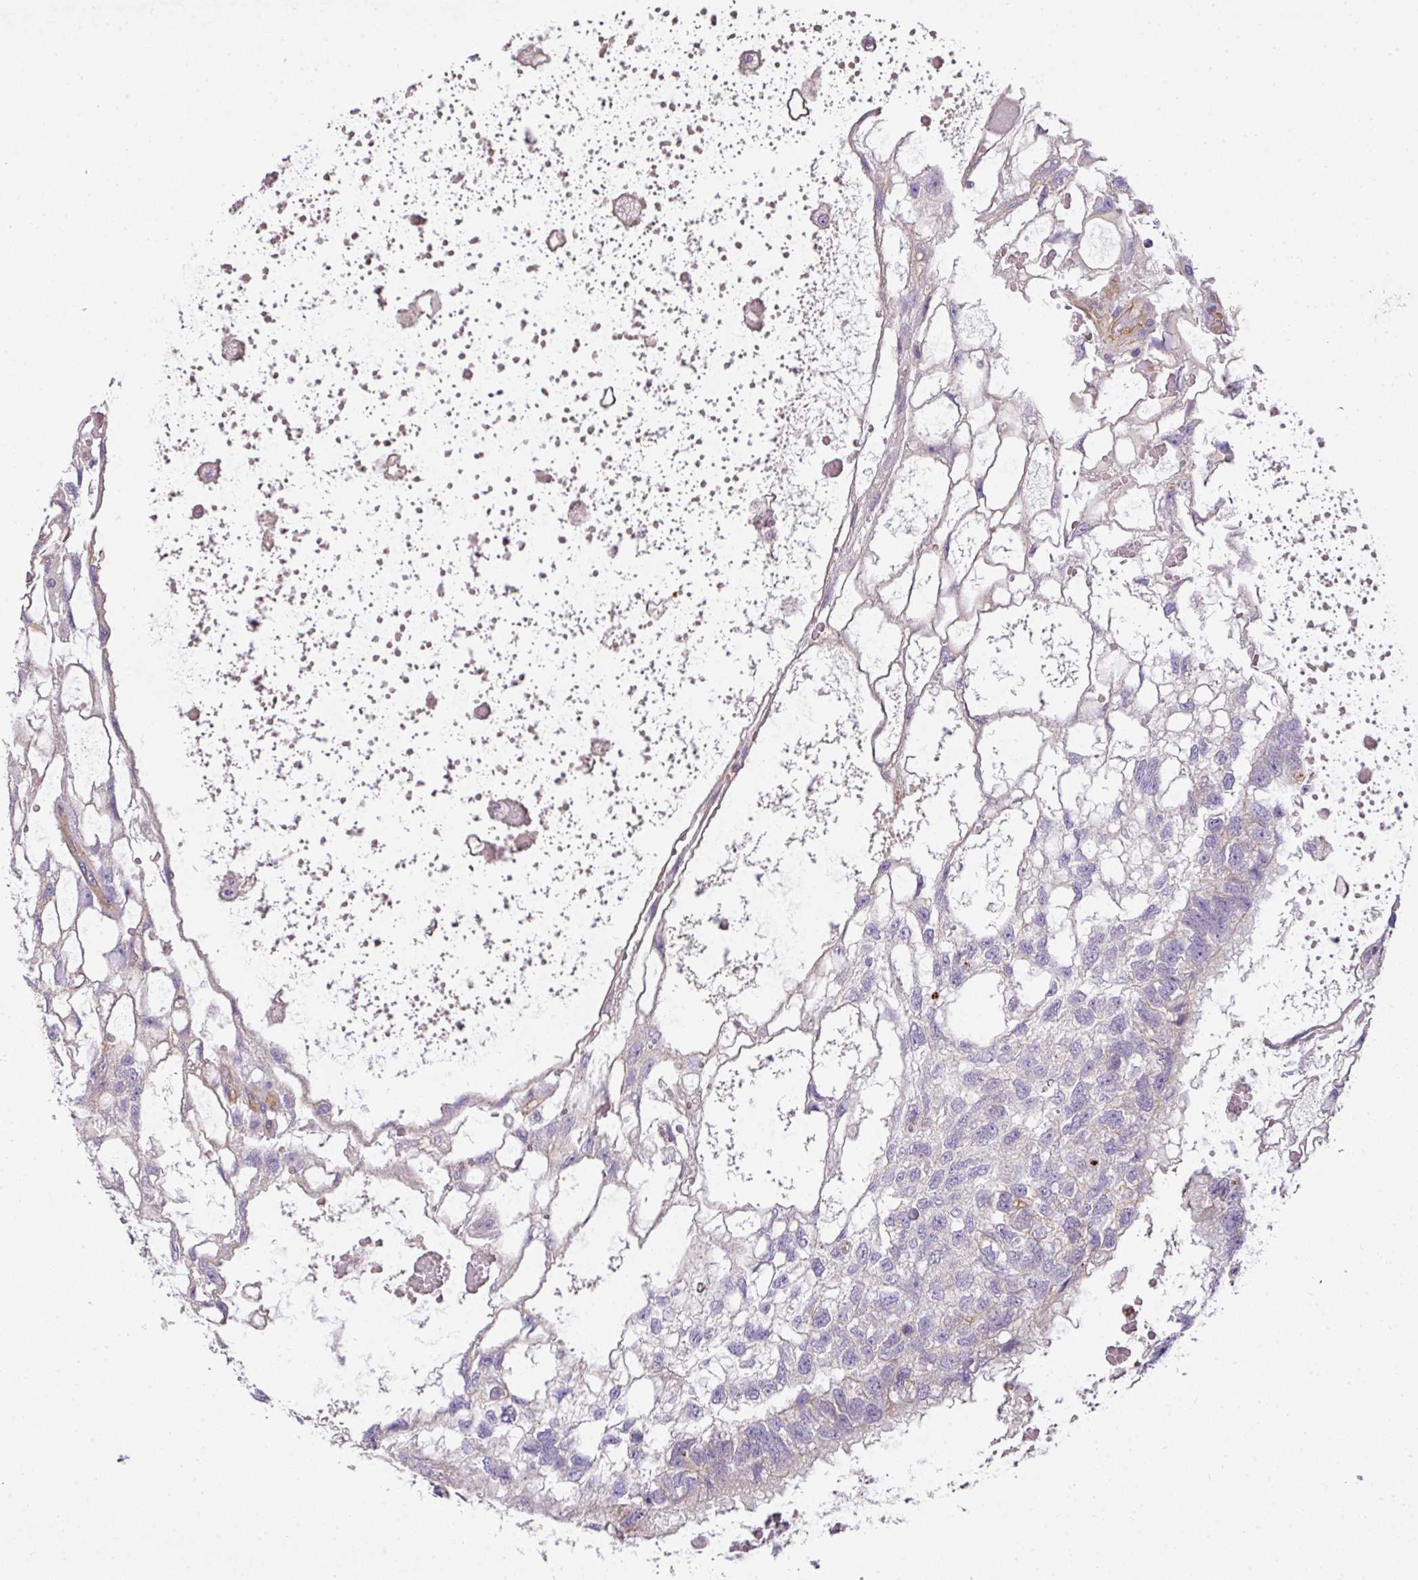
{"staining": {"intensity": "negative", "quantity": "none", "location": "none"}, "tissue": "testis cancer", "cell_type": "Tumor cells", "image_type": "cancer", "snomed": [{"axis": "morphology", "description": "Normal tissue, NOS"}, {"axis": "morphology", "description": "Carcinoma, Embryonal, NOS"}, {"axis": "topography", "description": "Testis"}], "caption": "Human testis cancer stained for a protein using immunohistochemistry (IHC) exhibits no staining in tumor cells.", "gene": "OR11H4", "patient": {"sex": "male", "age": 32}}